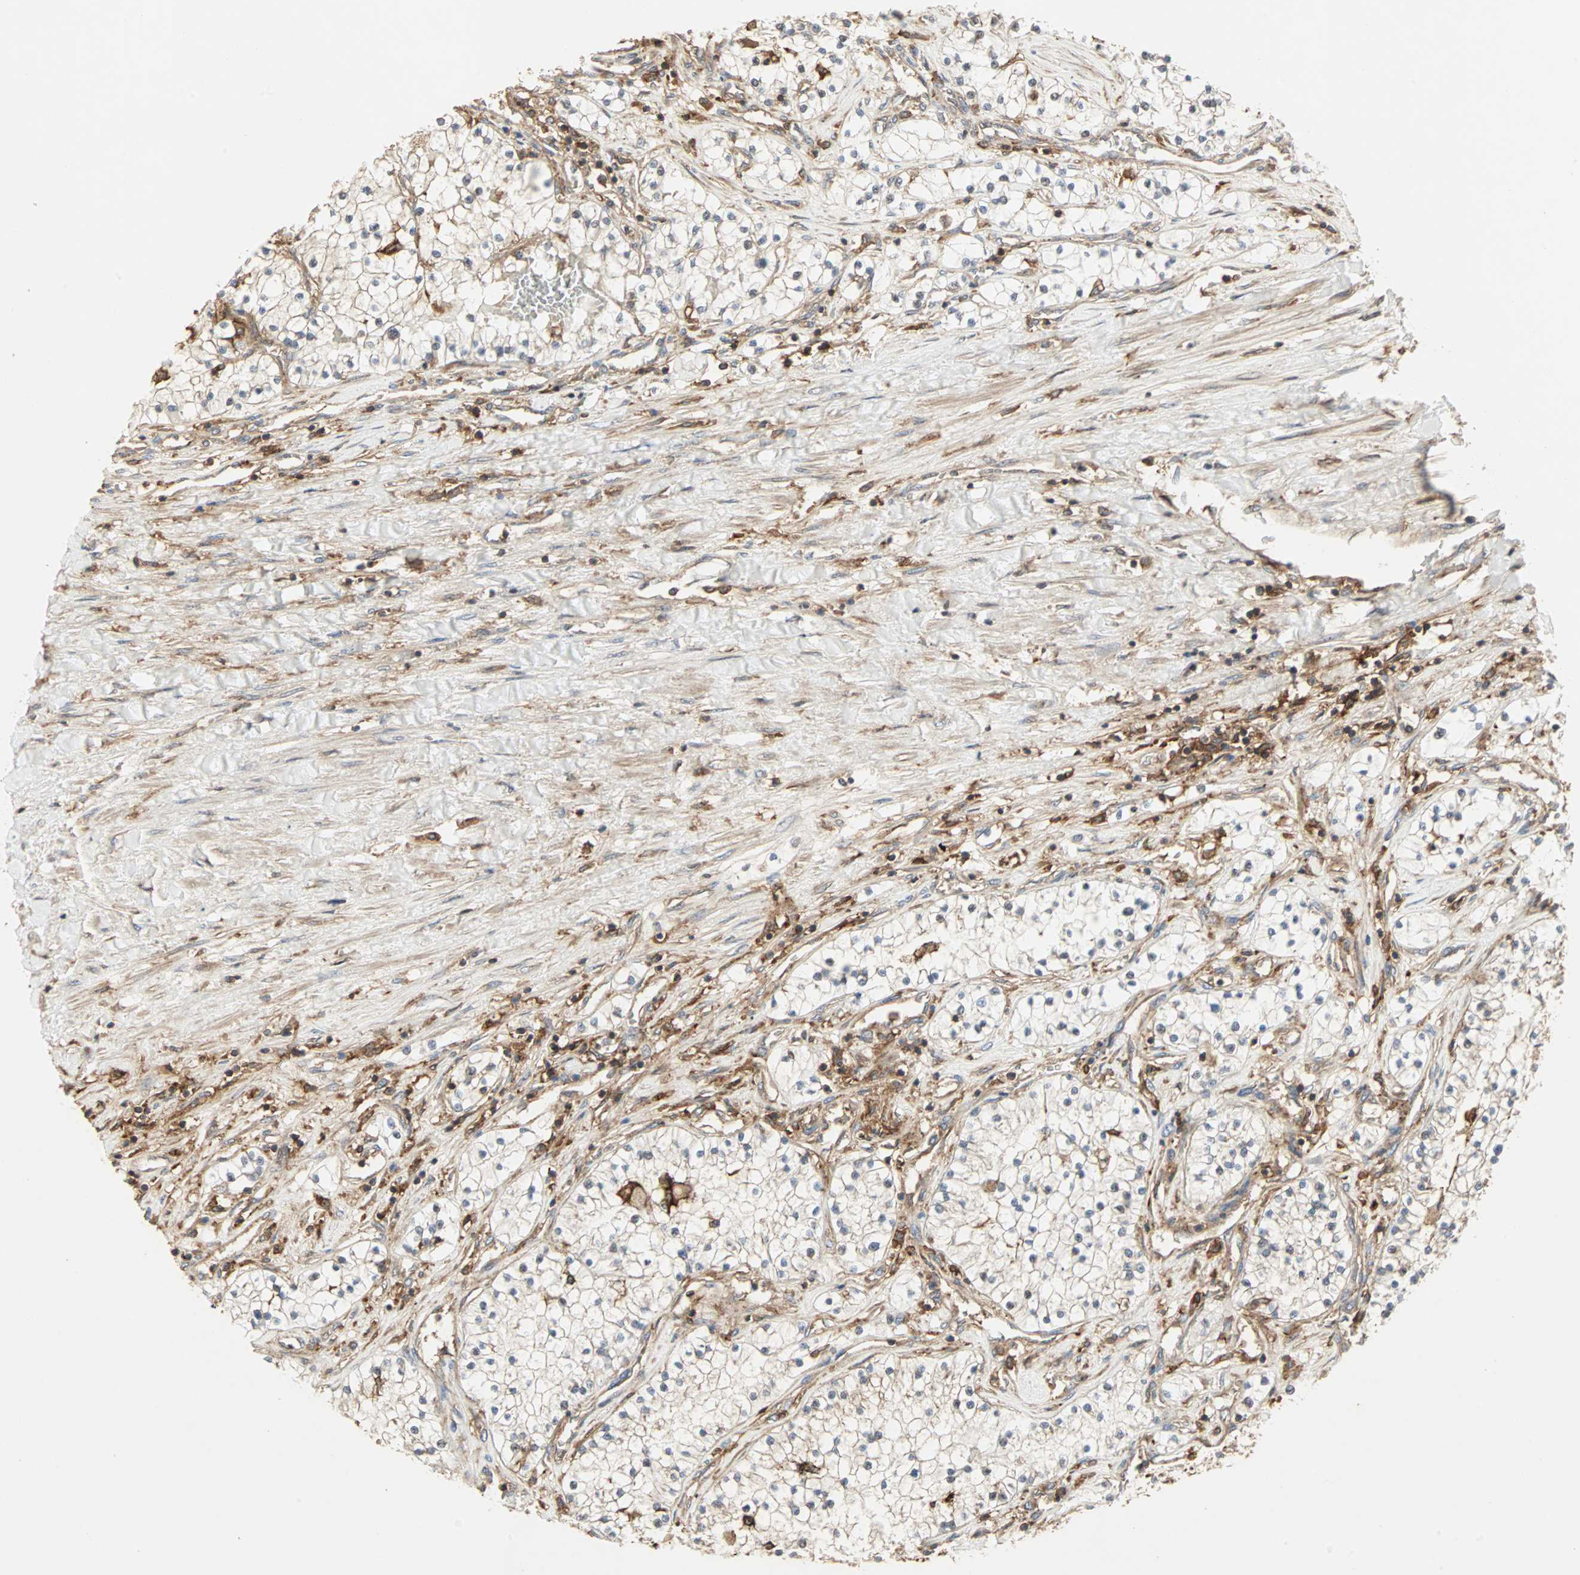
{"staining": {"intensity": "weak", "quantity": ">75%", "location": "cytoplasmic/membranous"}, "tissue": "renal cancer", "cell_type": "Tumor cells", "image_type": "cancer", "snomed": [{"axis": "morphology", "description": "Adenocarcinoma, NOS"}, {"axis": "topography", "description": "Kidney"}], "caption": "An immunohistochemistry (IHC) micrograph of neoplastic tissue is shown. Protein staining in brown shows weak cytoplasmic/membranous positivity in renal adenocarcinoma within tumor cells.", "gene": "GNAI2", "patient": {"sex": "male", "age": 68}}